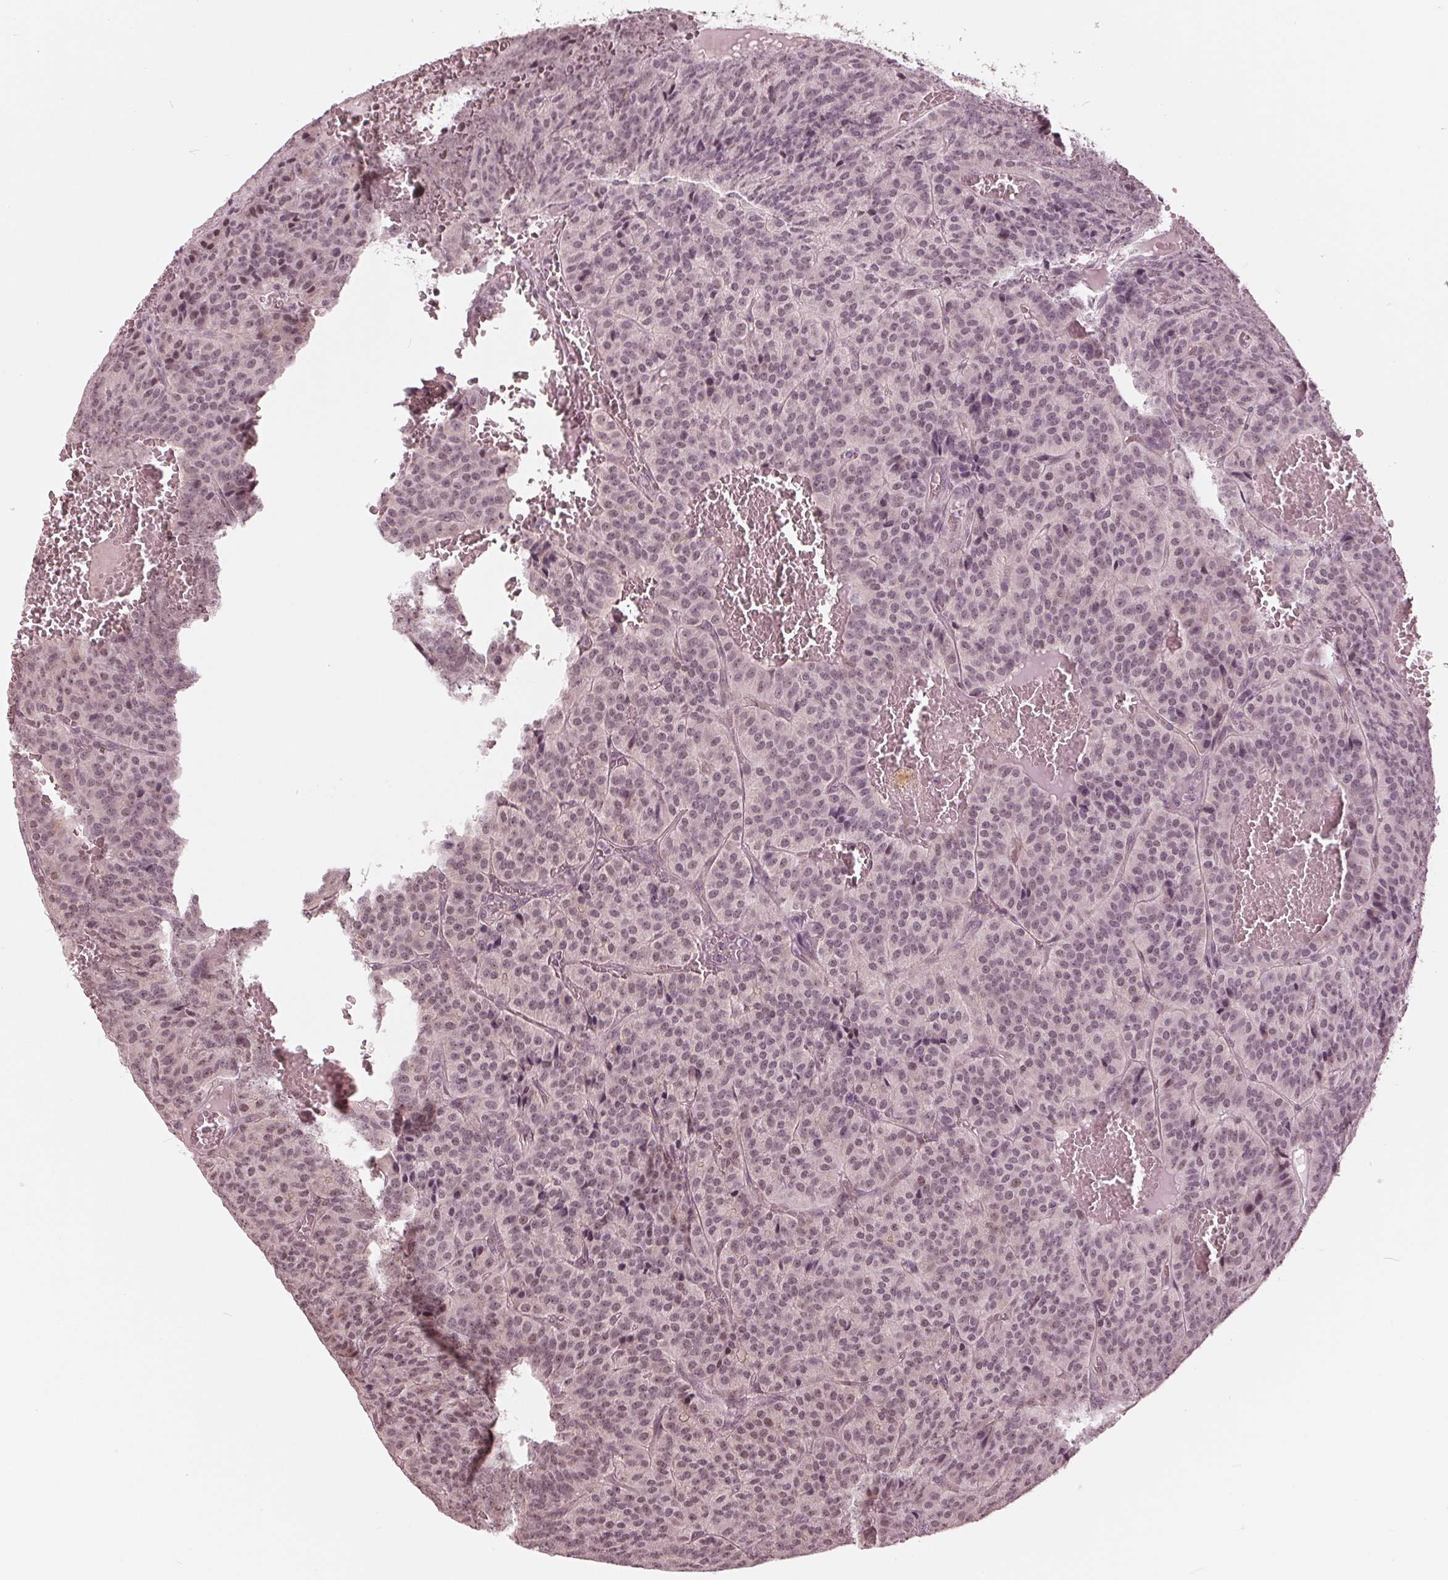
{"staining": {"intensity": "weak", "quantity": ">75%", "location": "nuclear"}, "tissue": "carcinoid", "cell_type": "Tumor cells", "image_type": "cancer", "snomed": [{"axis": "morphology", "description": "Carcinoid, malignant, NOS"}, {"axis": "topography", "description": "Lung"}], "caption": "A histopathology image showing weak nuclear positivity in approximately >75% of tumor cells in carcinoid (malignant), as visualized by brown immunohistochemical staining.", "gene": "SLX4", "patient": {"sex": "male", "age": 70}}